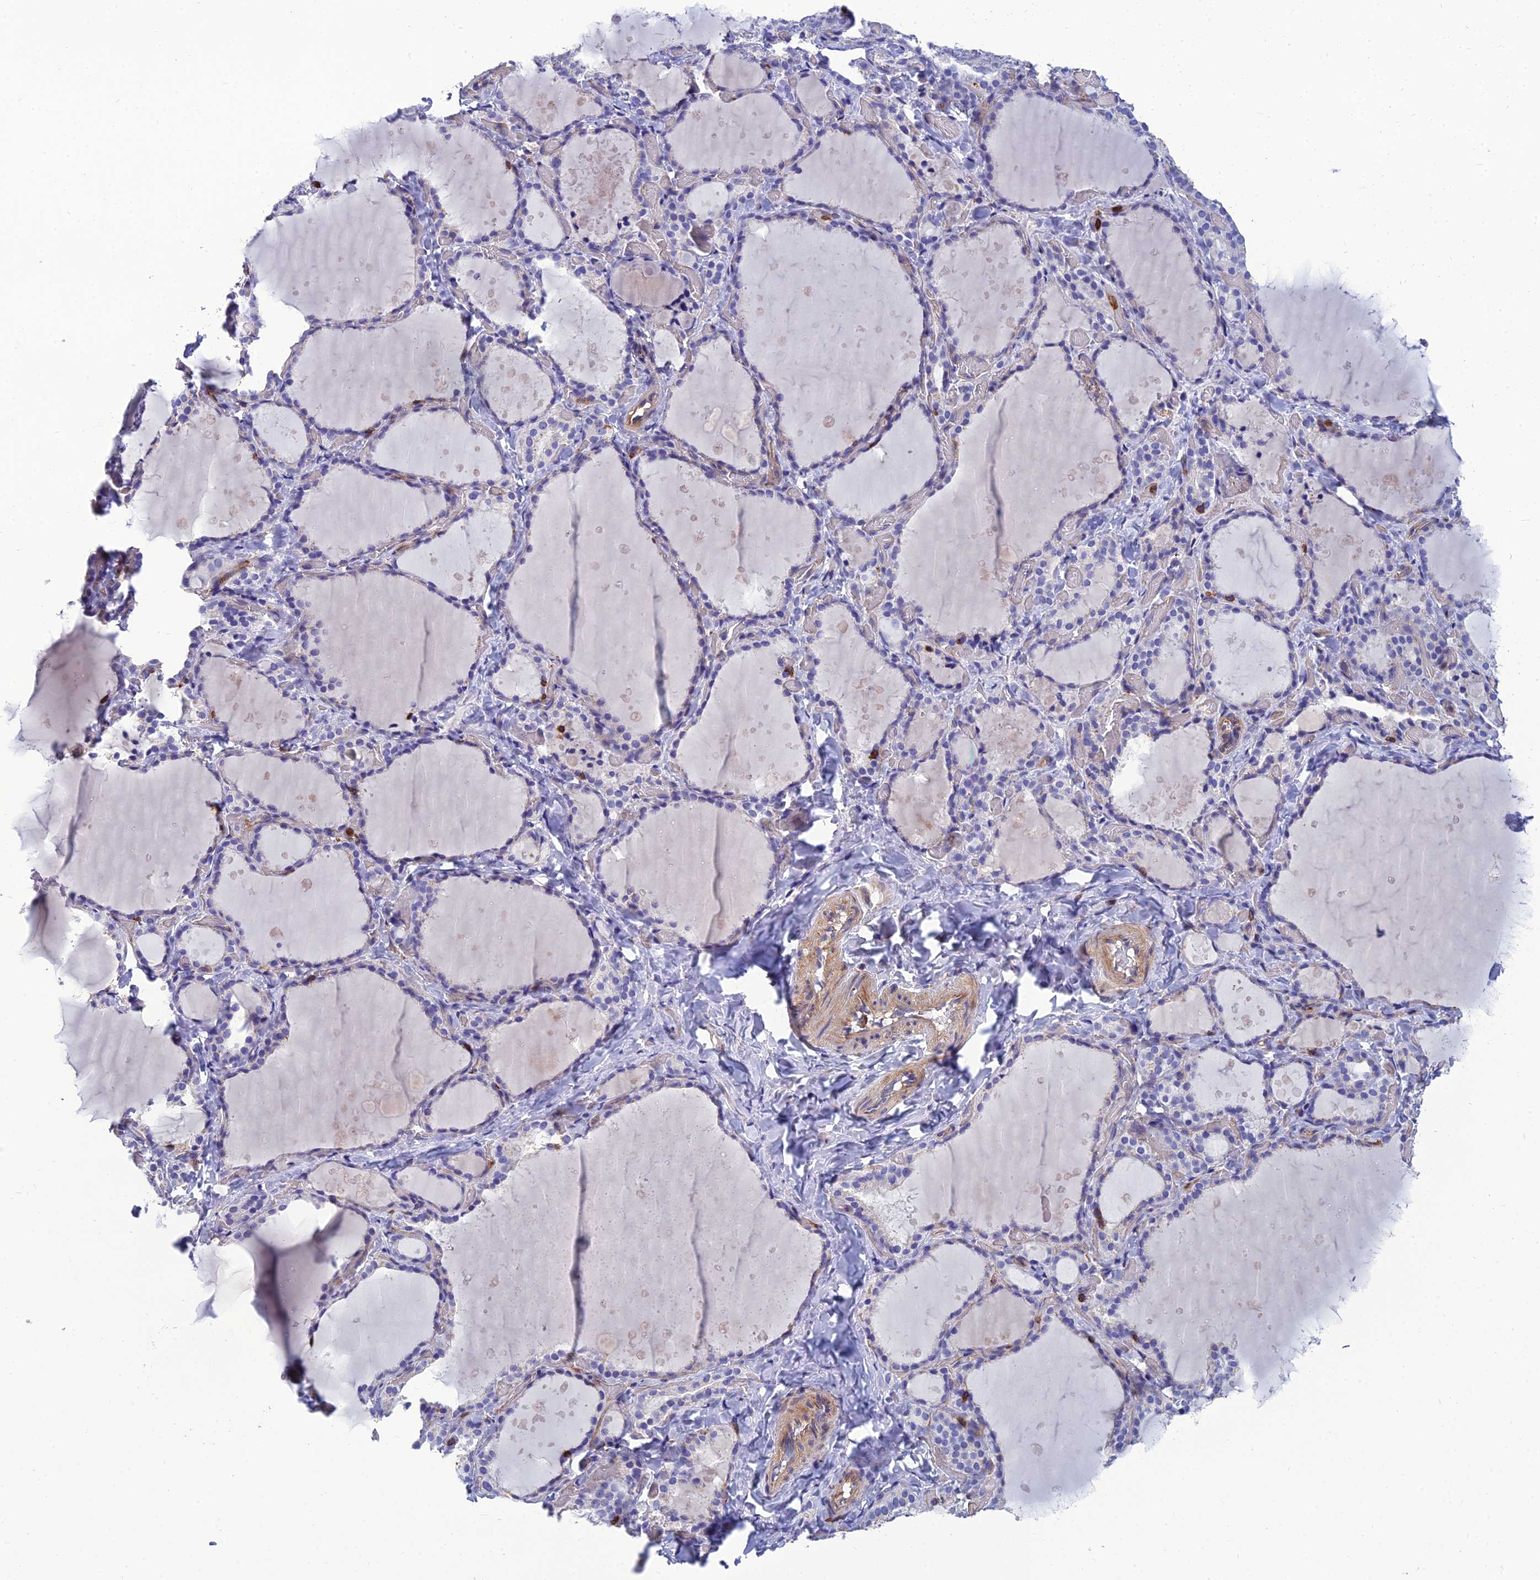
{"staining": {"intensity": "negative", "quantity": "none", "location": "none"}, "tissue": "thyroid gland", "cell_type": "Glandular cells", "image_type": "normal", "snomed": [{"axis": "morphology", "description": "Normal tissue, NOS"}, {"axis": "topography", "description": "Thyroid gland"}], "caption": "A high-resolution image shows IHC staining of benign thyroid gland, which reveals no significant expression in glandular cells.", "gene": "PPP1R18", "patient": {"sex": "female", "age": 44}}